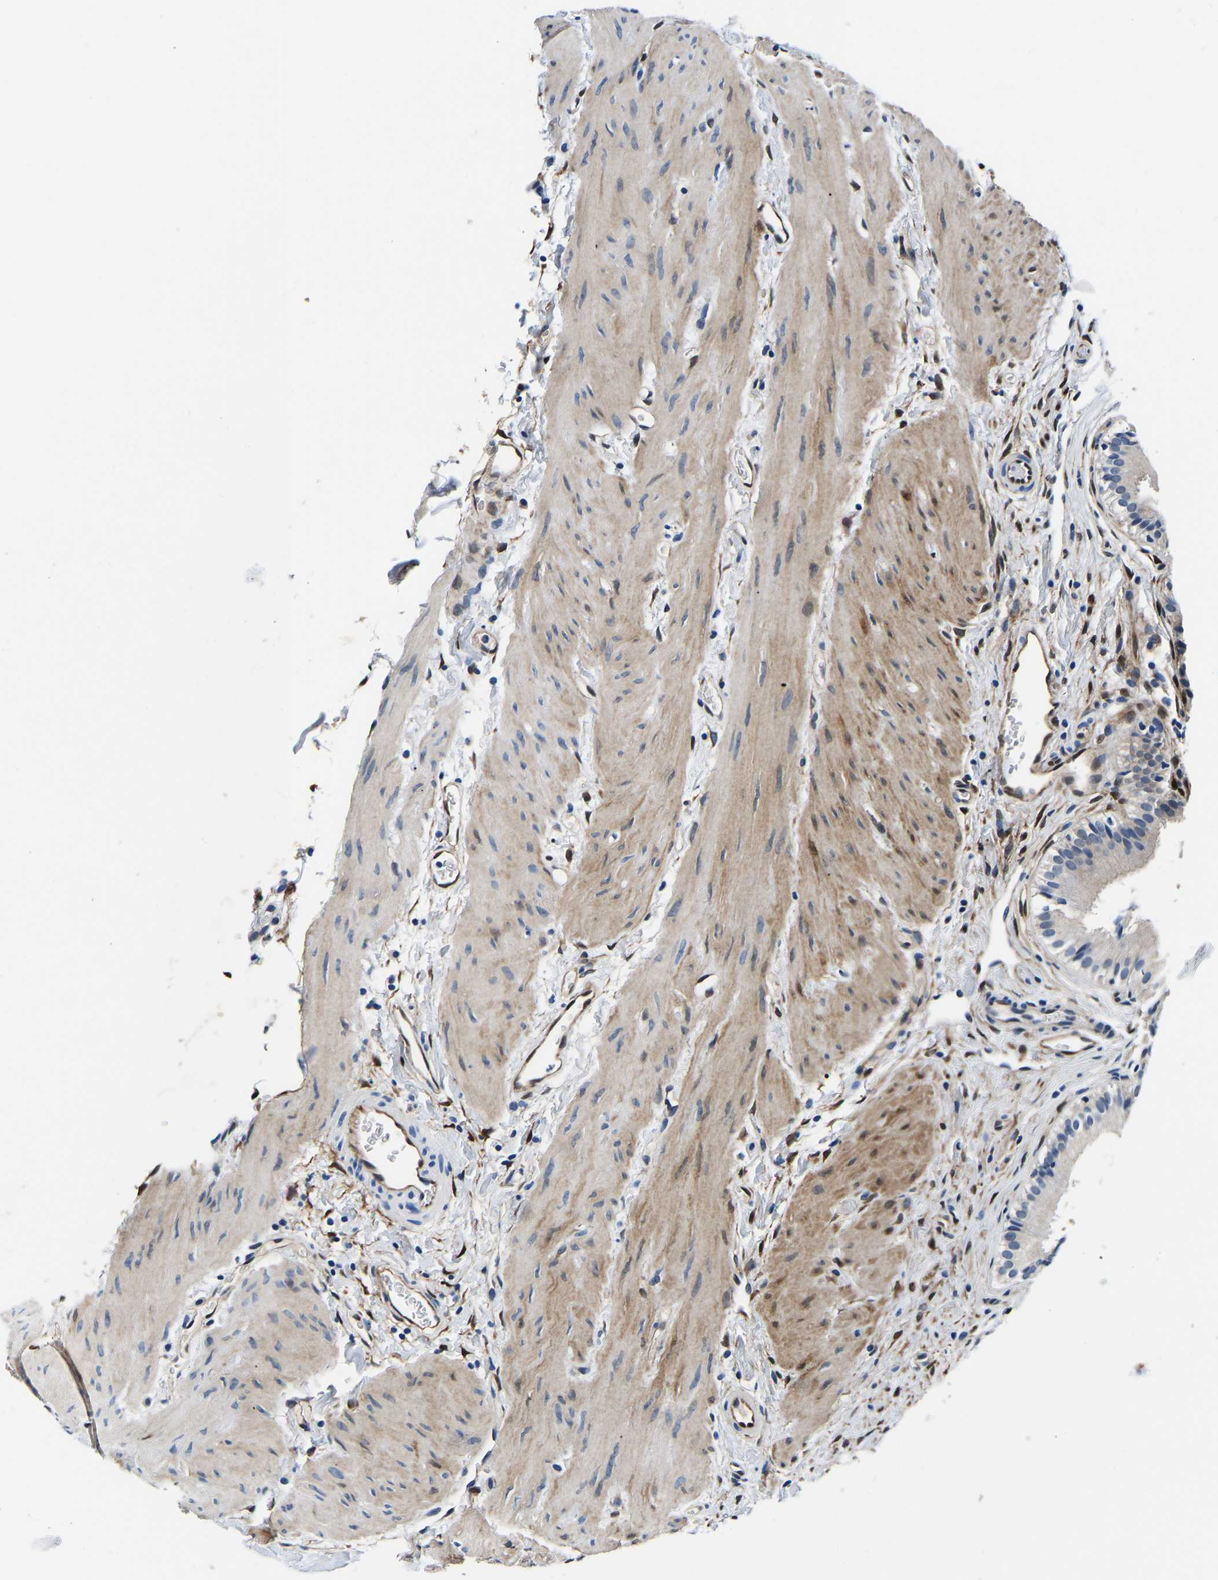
{"staining": {"intensity": "moderate", "quantity": "<25%", "location": "cytoplasmic/membranous"}, "tissue": "gallbladder", "cell_type": "Glandular cells", "image_type": "normal", "snomed": [{"axis": "morphology", "description": "Normal tissue, NOS"}, {"axis": "topography", "description": "Gallbladder"}], "caption": "Immunohistochemistry of normal gallbladder exhibits low levels of moderate cytoplasmic/membranous staining in about <25% of glandular cells.", "gene": "S100A13", "patient": {"sex": "female", "age": 26}}